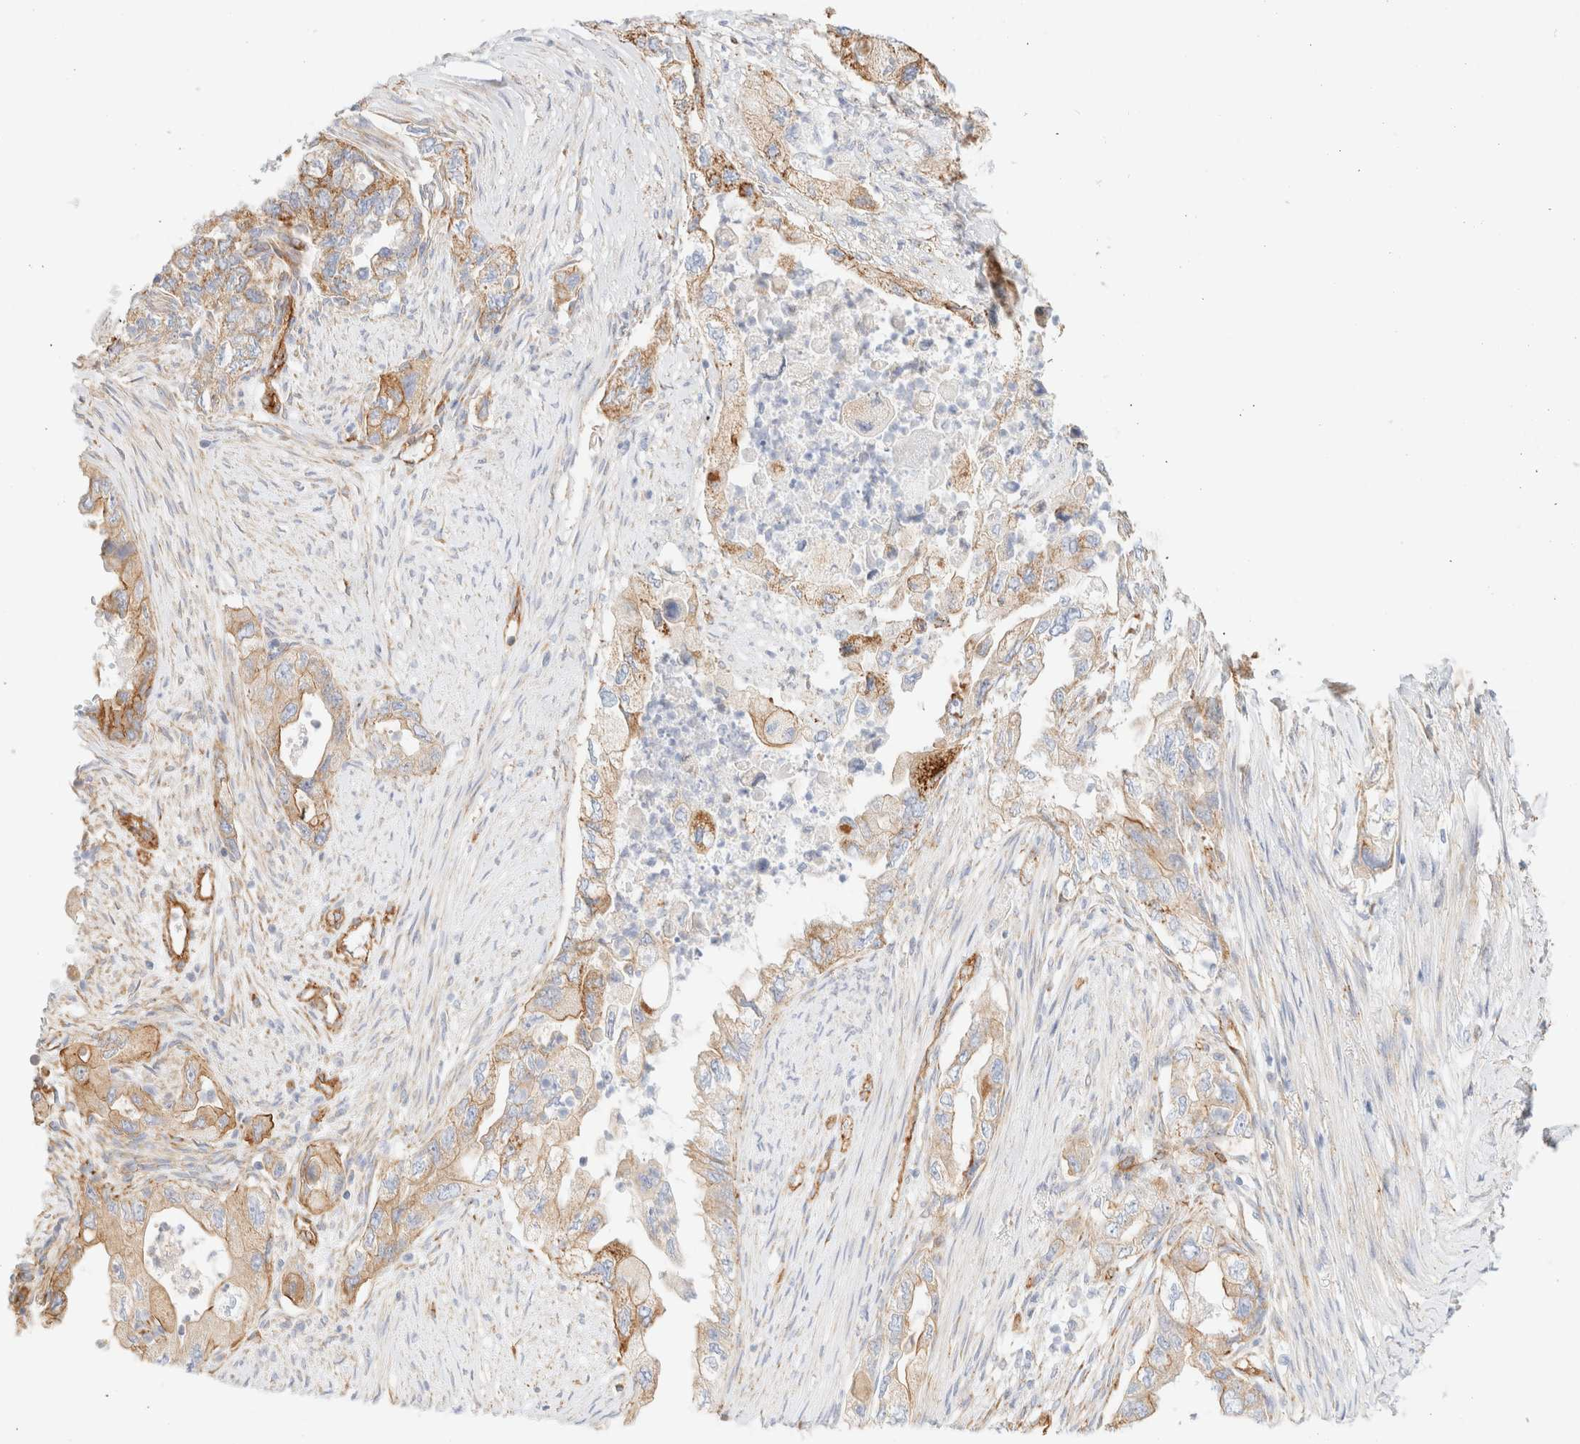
{"staining": {"intensity": "weak", "quantity": ">75%", "location": "cytoplasmic/membranous"}, "tissue": "pancreatic cancer", "cell_type": "Tumor cells", "image_type": "cancer", "snomed": [{"axis": "morphology", "description": "Adenocarcinoma, NOS"}, {"axis": "topography", "description": "Pancreas"}], "caption": "Immunohistochemical staining of pancreatic cancer demonstrates low levels of weak cytoplasmic/membranous staining in approximately >75% of tumor cells. The staining is performed using DAB (3,3'-diaminobenzidine) brown chromogen to label protein expression. The nuclei are counter-stained blue using hematoxylin.", "gene": "CYB5R4", "patient": {"sex": "female", "age": 73}}